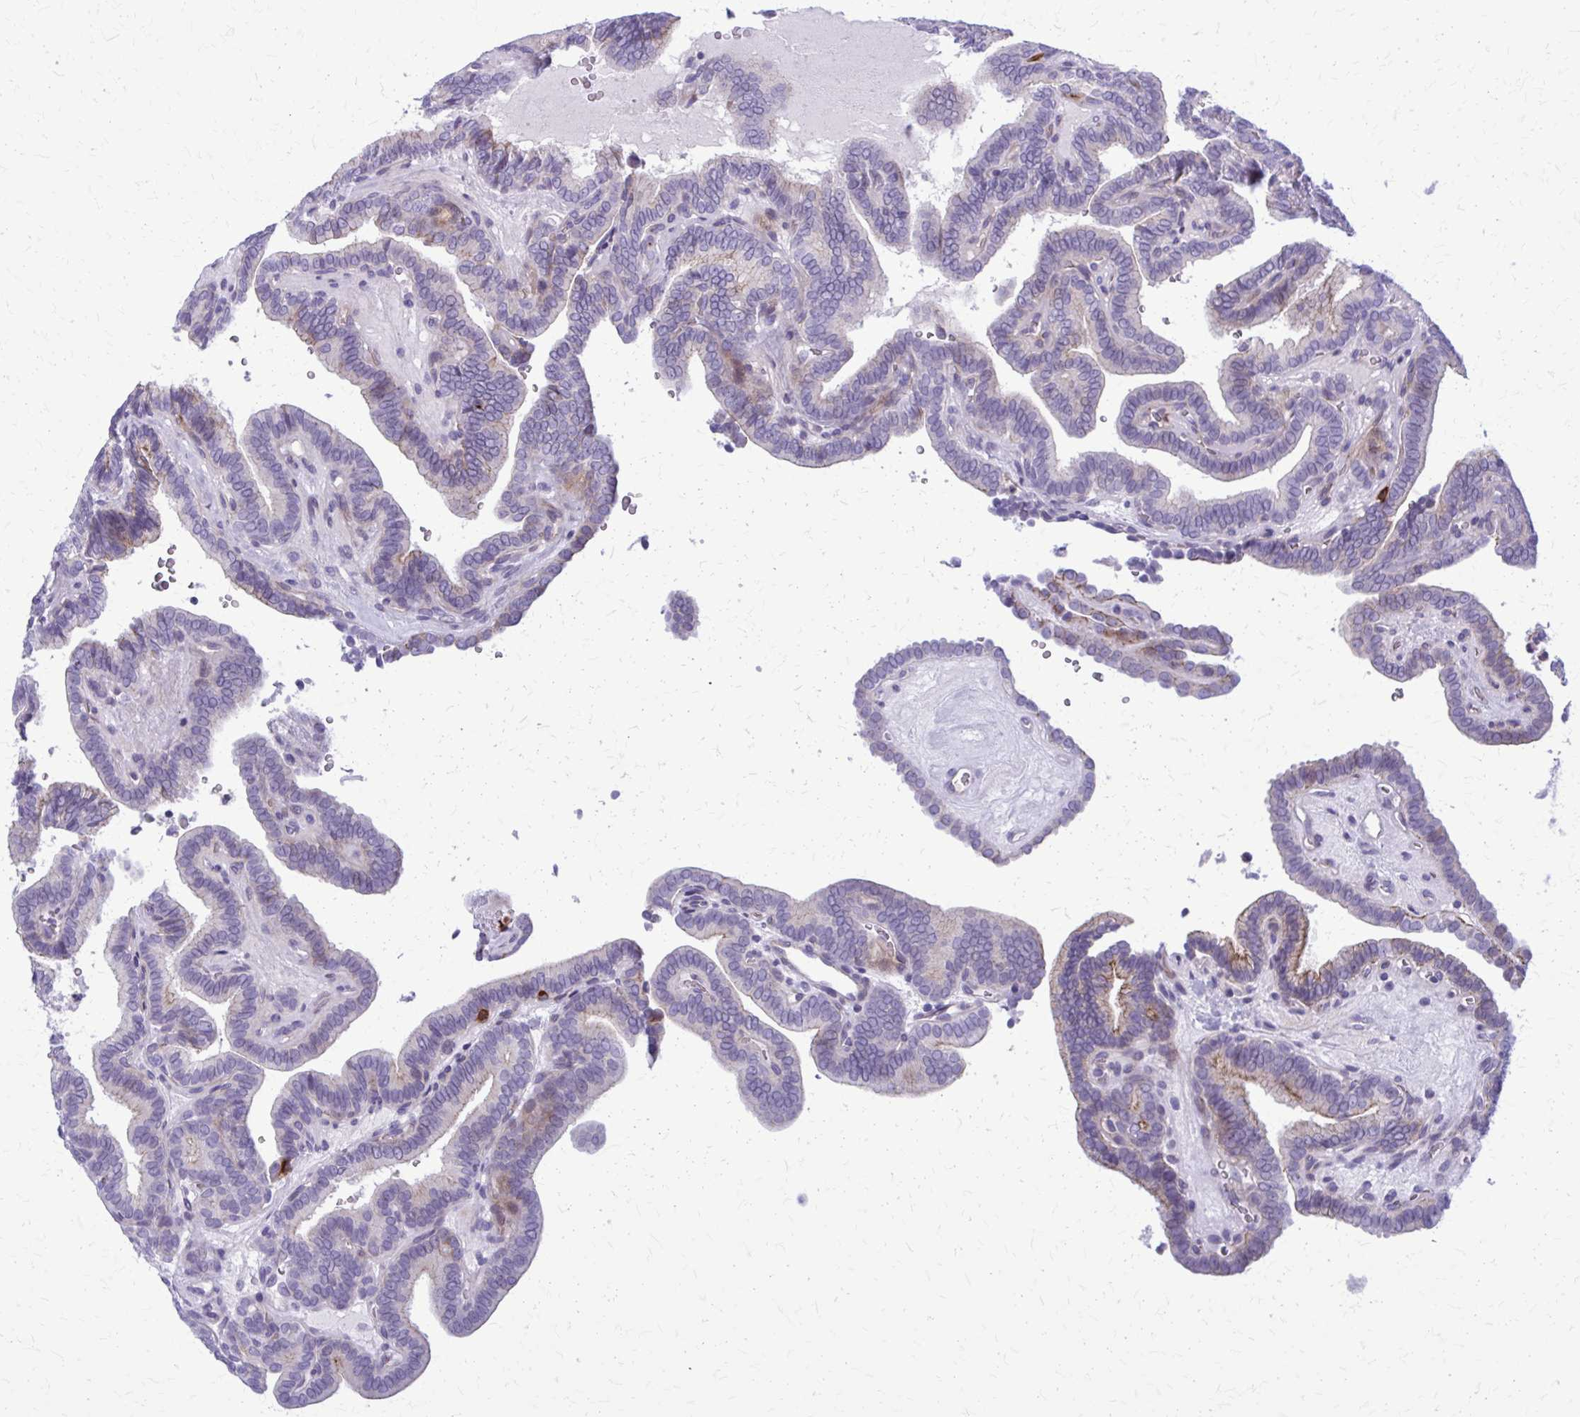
{"staining": {"intensity": "weak", "quantity": "<25%", "location": "cytoplasmic/membranous"}, "tissue": "thyroid cancer", "cell_type": "Tumor cells", "image_type": "cancer", "snomed": [{"axis": "morphology", "description": "Papillary adenocarcinoma, NOS"}, {"axis": "topography", "description": "Thyroid gland"}], "caption": "Immunohistochemistry (IHC) of thyroid cancer (papillary adenocarcinoma) demonstrates no expression in tumor cells. (Brightfield microscopy of DAB (3,3'-diaminobenzidine) immunohistochemistry (IHC) at high magnification).", "gene": "PEDS1", "patient": {"sex": "female", "age": 21}}